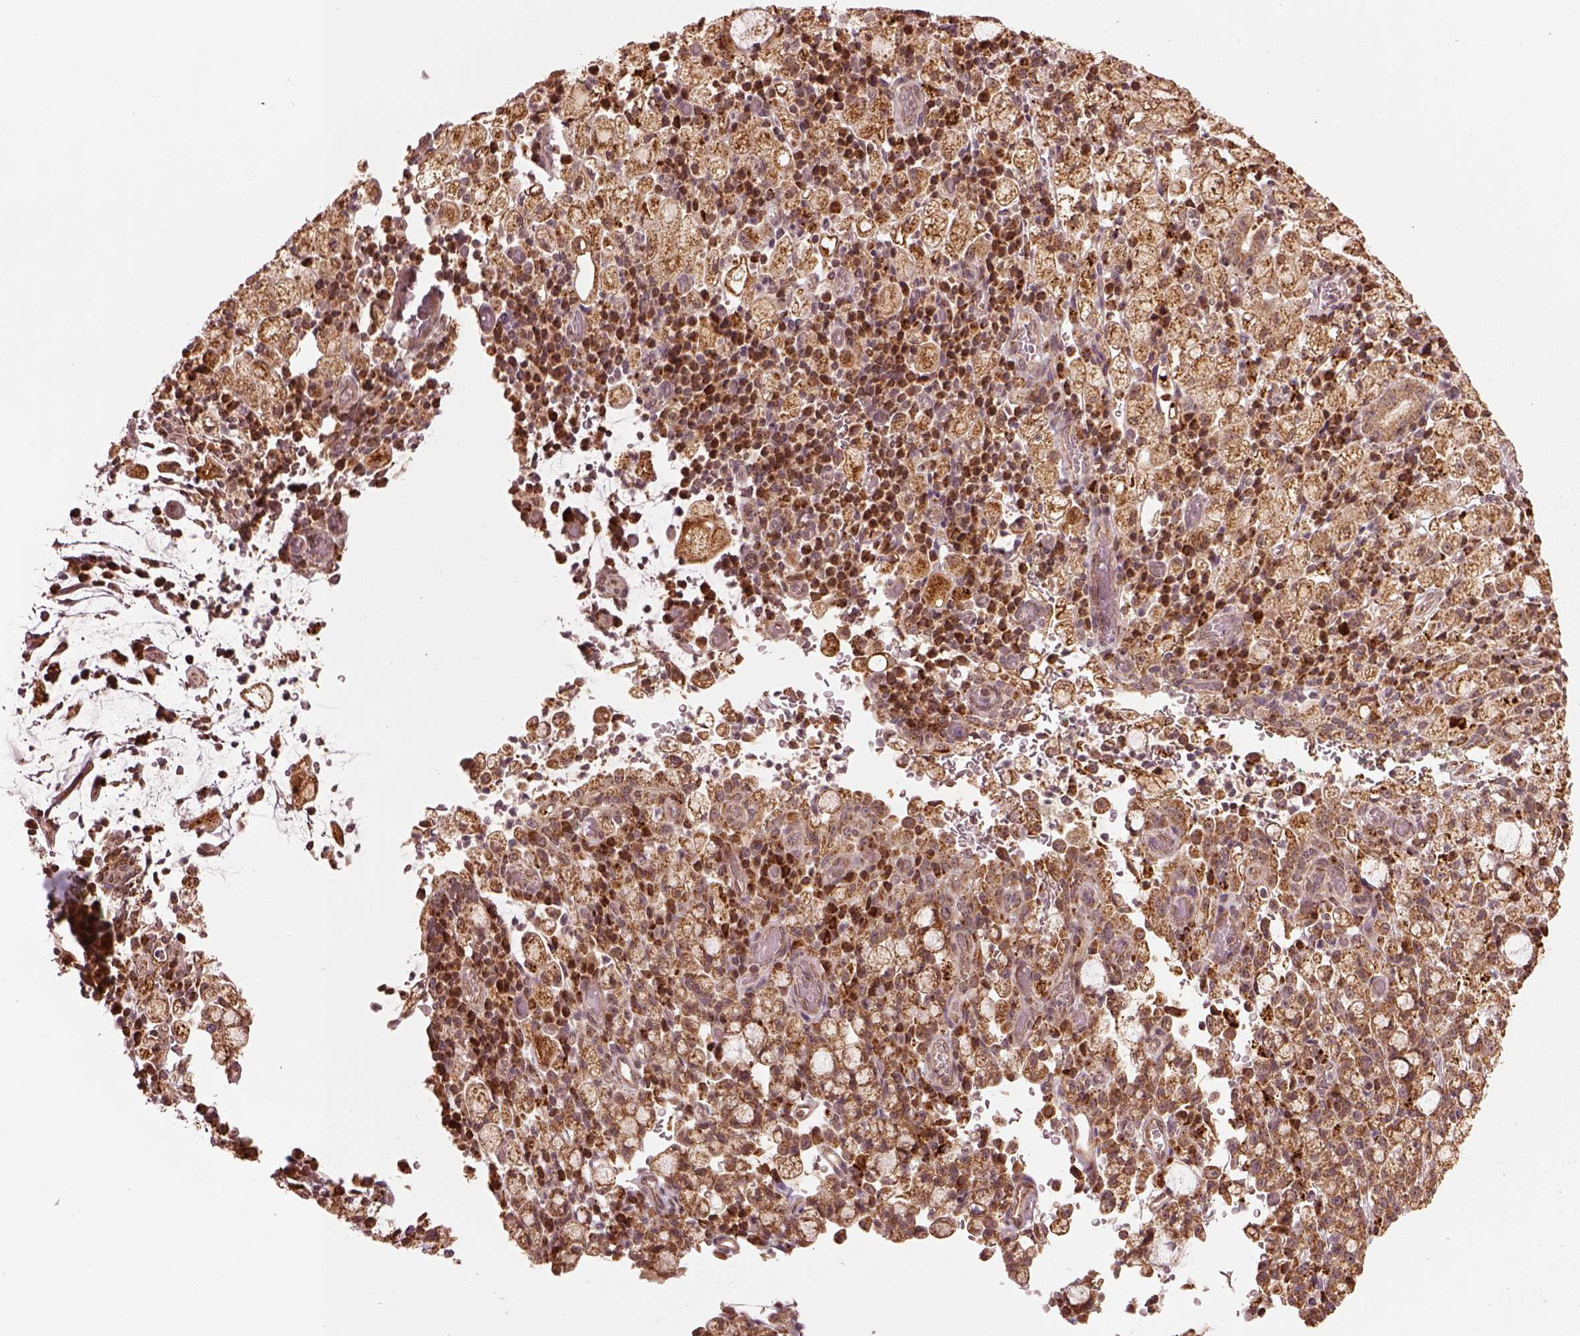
{"staining": {"intensity": "moderate", "quantity": ">75%", "location": "cytoplasmic/membranous"}, "tissue": "stomach cancer", "cell_type": "Tumor cells", "image_type": "cancer", "snomed": [{"axis": "morphology", "description": "Adenocarcinoma, NOS"}, {"axis": "topography", "description": "Stomach"}], "caption": "A micrograph showing moderate cytoplasmic/membranous positivity in approximately >75% of tumor cells in stomach cancer (adenocarcinoma), as visualized by brown immunohistochemical staining.", "gene": "SEL1L3", "patient": {"sex": "male", "age": 58}}